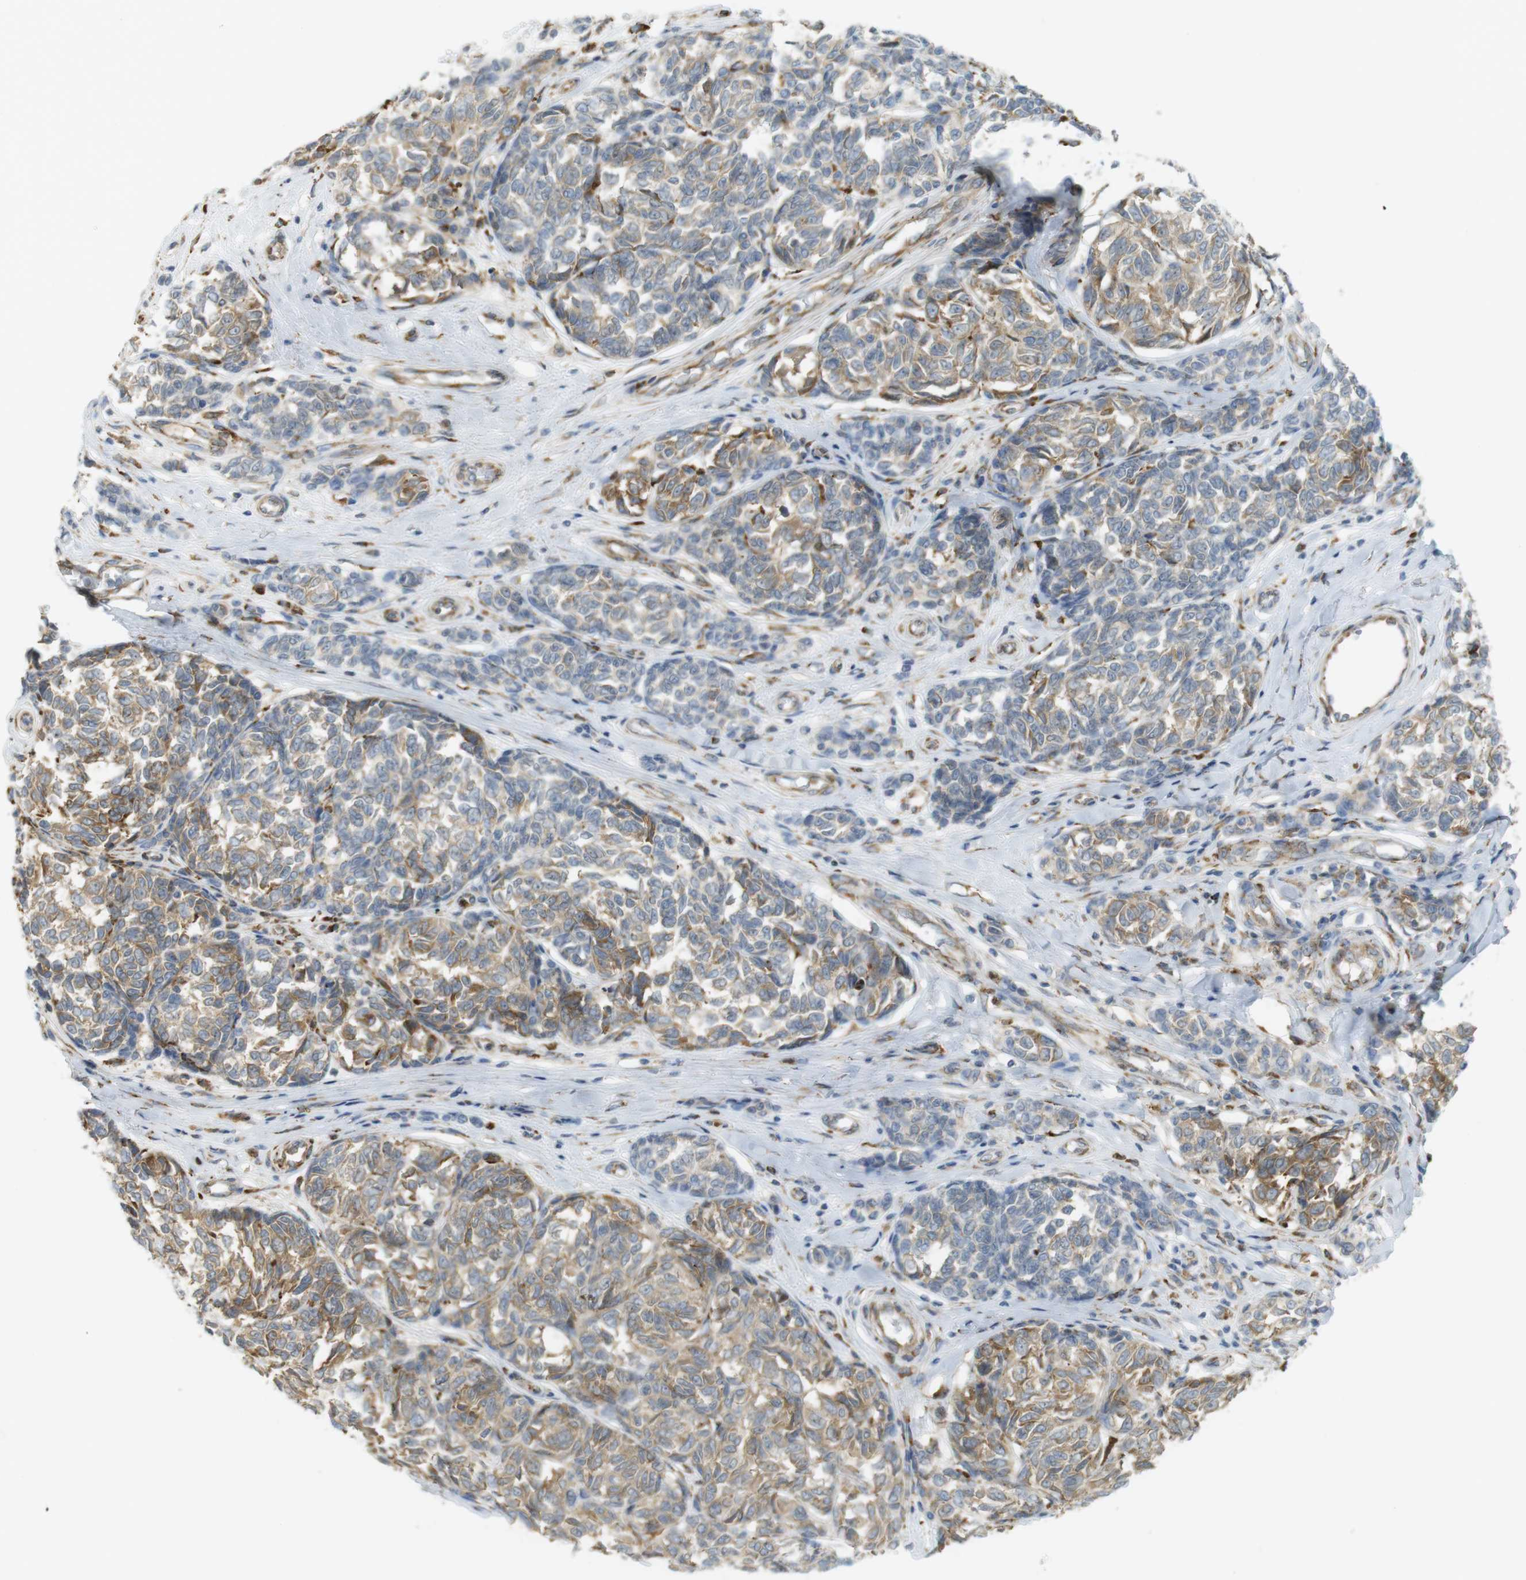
{"staining": {"intensity": "moderate", "quantity": "25%-75%", "location": "cytoplasmic/membranous"}, "tissue": "melanoma", "cell_type": "Tumor cells", "image_type": "cancer", "snomed": [{"axis": "morphology", "description": "Malignant melanoma, NOS"}, {"axis": "topography", "description": "Skin"}], "caption": "The photomicrograph exhibits staining of malignant melanoma, revealing moderate cytoplasmic/membranous protein positivity (brown color) within tumor cells.", "gene": "MBOAT2", "patient": {"sex": "female", "age": 64}}